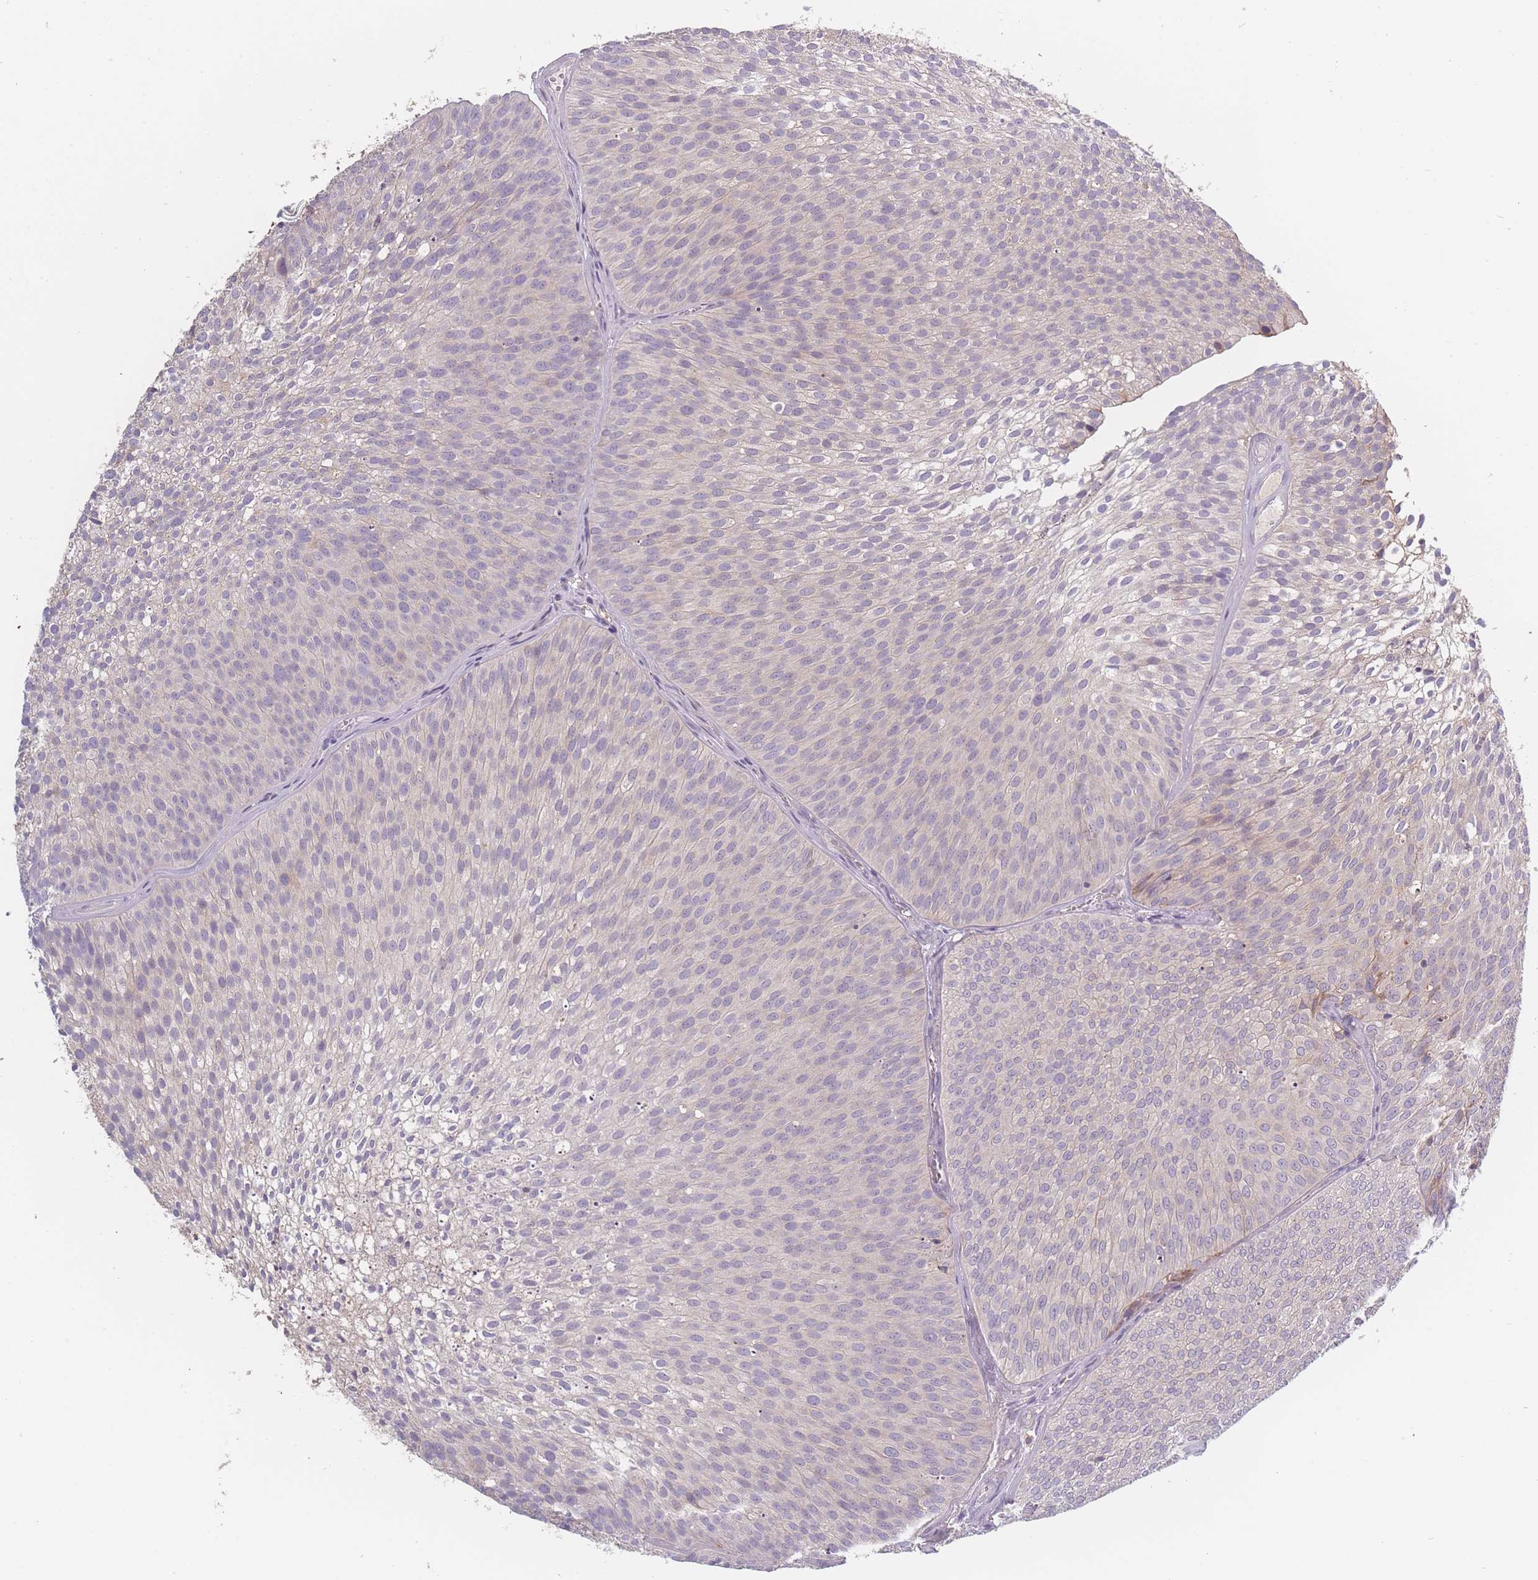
{"staining": {"intensity": "negative", "quantity": "none", "location": "none"}, "tissue": "urothelial cancer", "cell_type": "Tumor cells", "image_type": "cancer", "snomed": [{"axis": "morphology", "description": "Urothelial carcinoma, Low grade"}, {"axis": "topography", "description": "Urinary bladder"}], "caption": "Immunohistochemical staining of low-grade urothelial carcinoma displays no significant staining in tumor cells.", "gene": "BST1", "patient": {"sex": "male", "age": 91}}